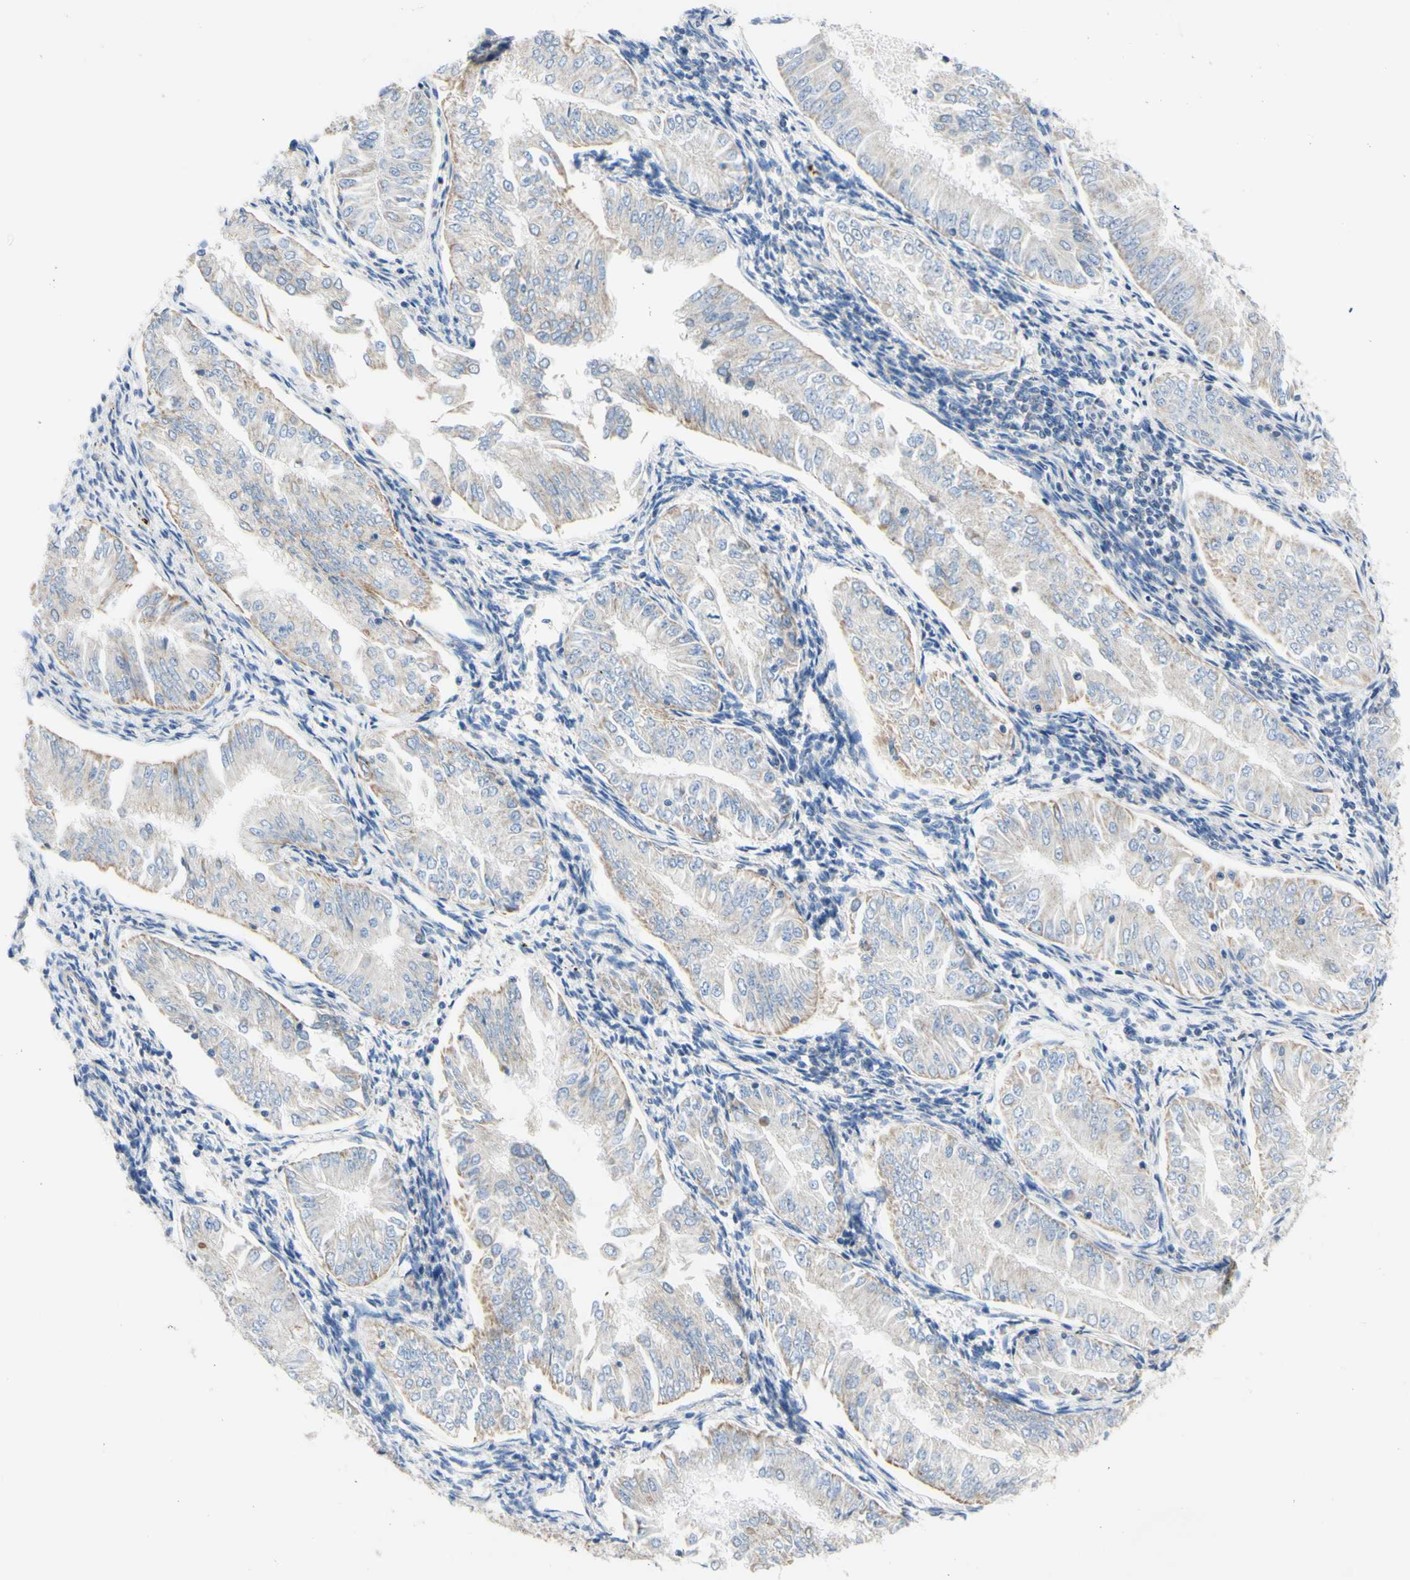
{"staining": {"intensity": "weak", "quantity": "<25%", "location": "cytoplasmic/membranous"}, "tissue": "endometrial cancer", "cell_type": "Tumor cells", "image_type": "cancer", "snomed": [{"axis": "morphology", "description": "Adenocarcinoma, NOS"}, {"axis": "topography", "description": "Endometrium"}], "caption": "A photomicrograph of human endometrial adenocarcinoma is negative for staining in tumor cells.", "gene": "RETREG2", "patient": {"sex": "female", "age": 53}}